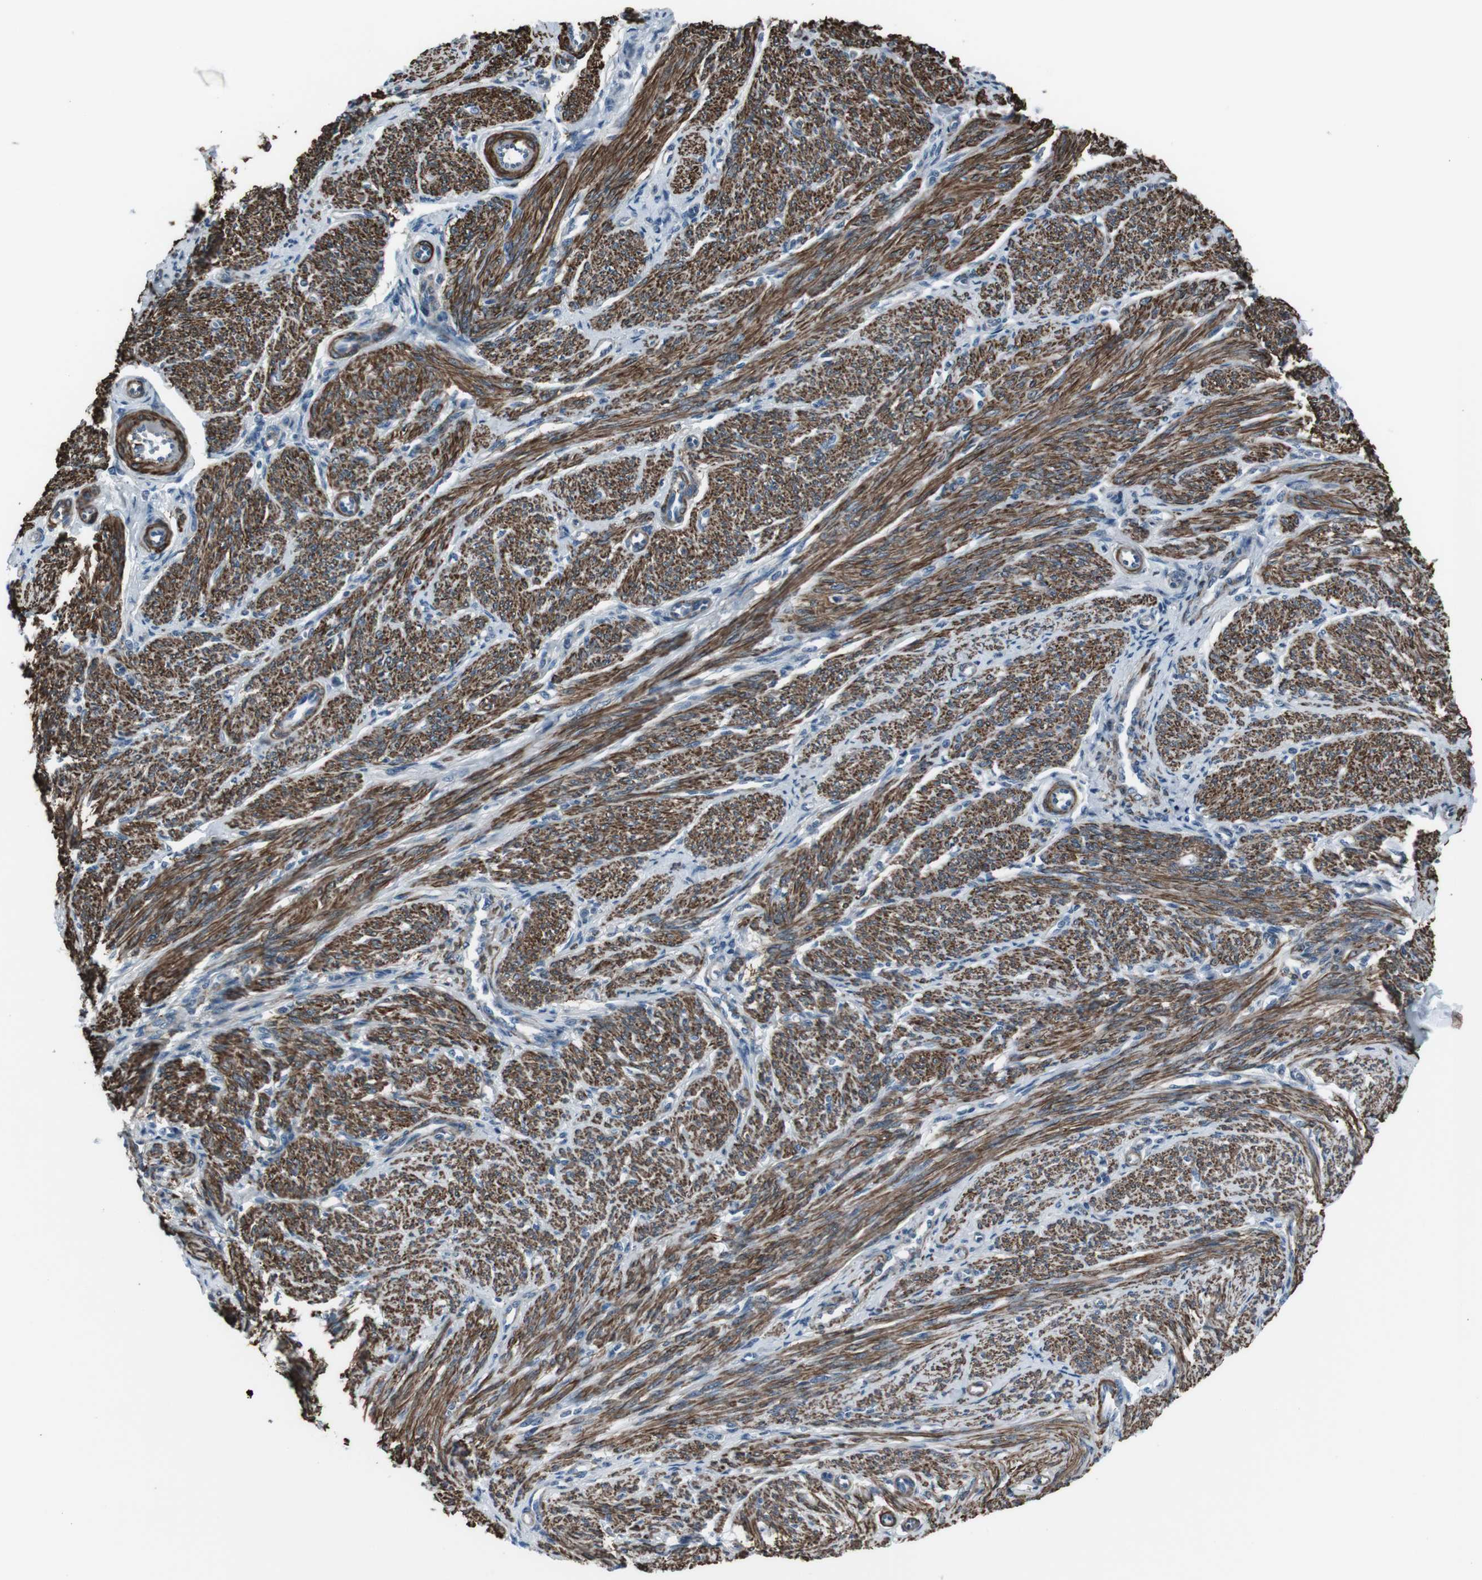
{"staining": {"intensity": "strong", "quantity": ">75%", "location": "cytoplasmic/membranous"}, "tissue": "smooth muscle", "cell_type": "Smooth muscle cells", "image_type": "normal", "snomed": [{"axis": "morphology", "description": "Normal tissue, NOS"}, {"axis": "topography", "description": "Smooth muscle"}], "caption": "Protein staining displays strong cytoplasmic/membranous expression in about >75% of smooth muscle cells in benign smooth muscle.", "gene": "PDLIM5", "patient": {"sex": "female", "age": 65}}